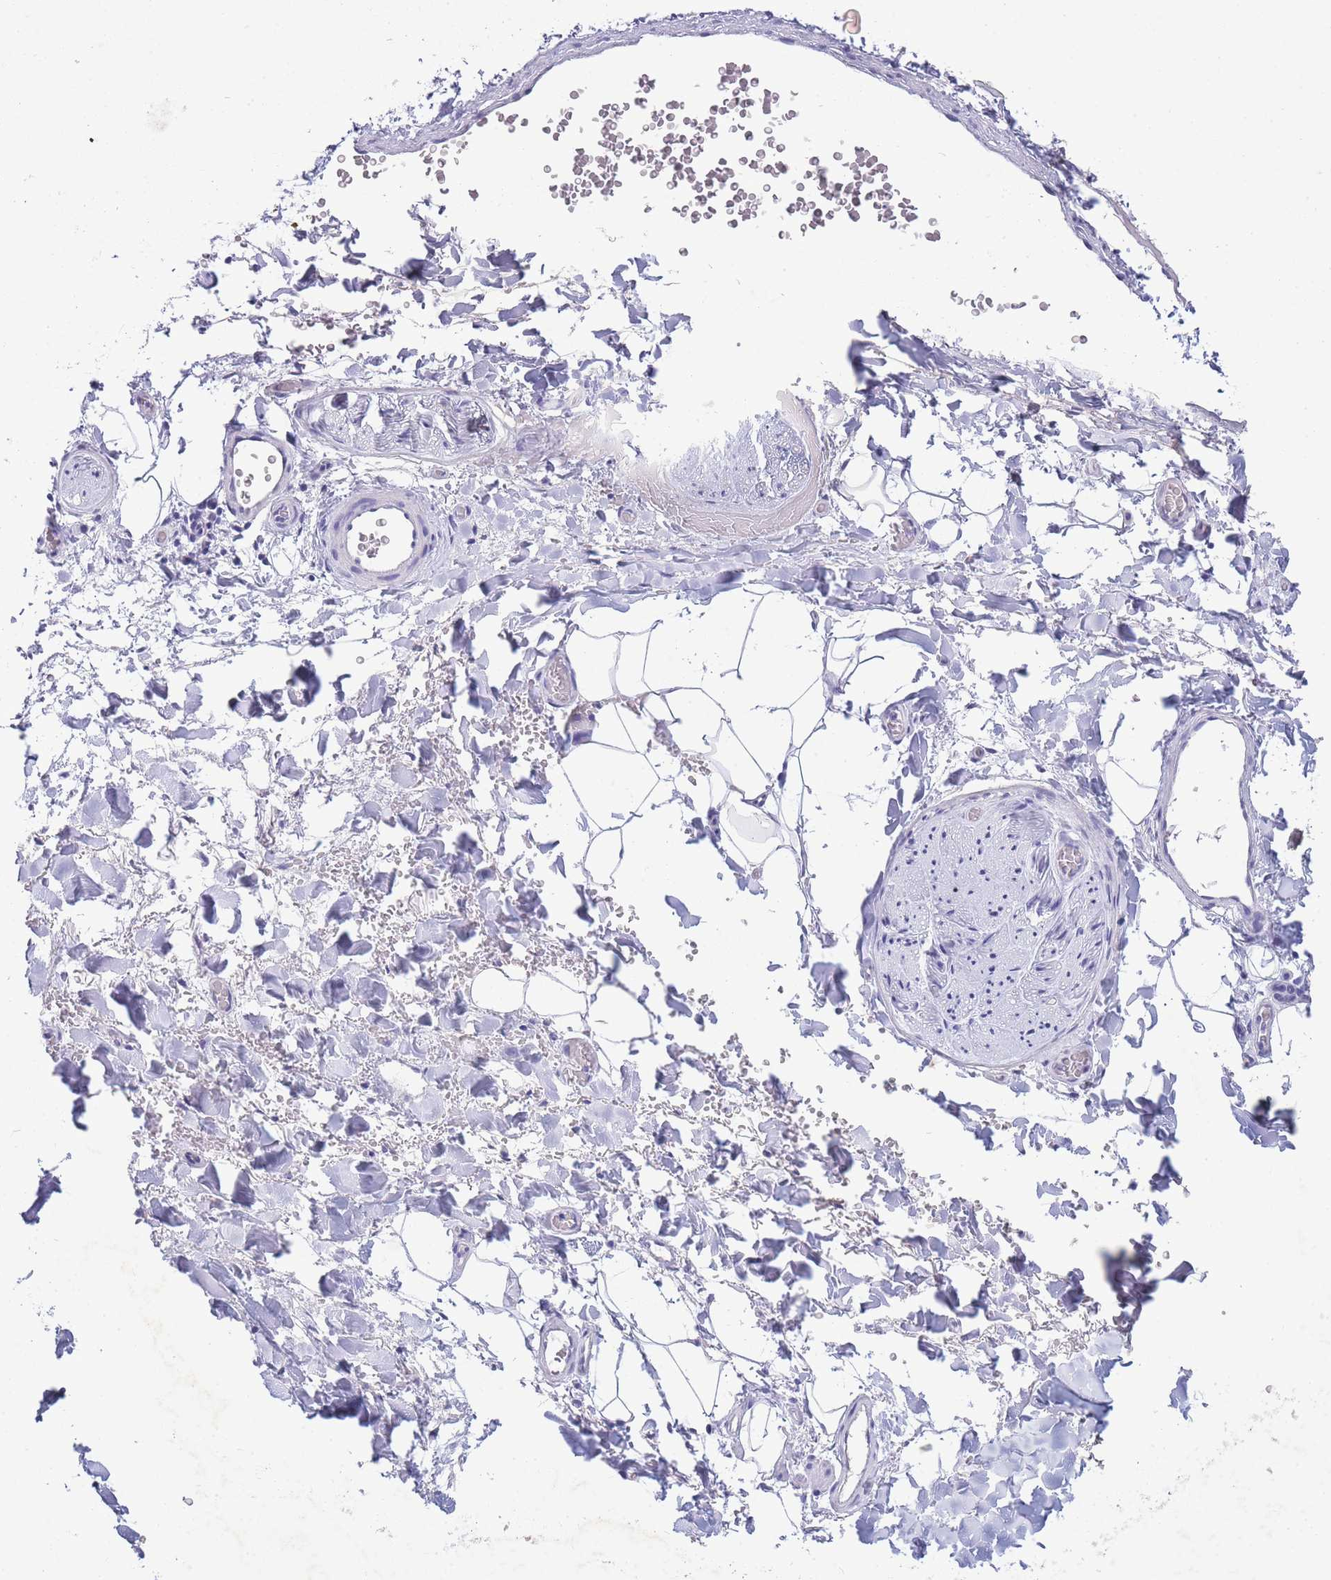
{"staining": {"intensity": "negative", "quantity": "none", "location": "none"}, "tissue": "adipose tissue", "cell_type": "Adipocytes", "image_type": "normal", "snomed": [{"axis": "morphology", "description": "Normal tissue, NOS"}, {"axis": "morphology", "description": "Carcinoma, NOS"}, {"axis": "topography", "description": "Pancreas"}, {"axis": "topography", "description": "Peripheral nerve tissue"}], "caption": "Immunohistochemistry (IHC) image of normal adipose tissue: human adipose tissue stained with DAB (3,3'-diaminobenzidine) reveals no significant protein staining in adipocytes.", "gene": "ASAP3", "patient": {"sex": "female", "age": 29}}